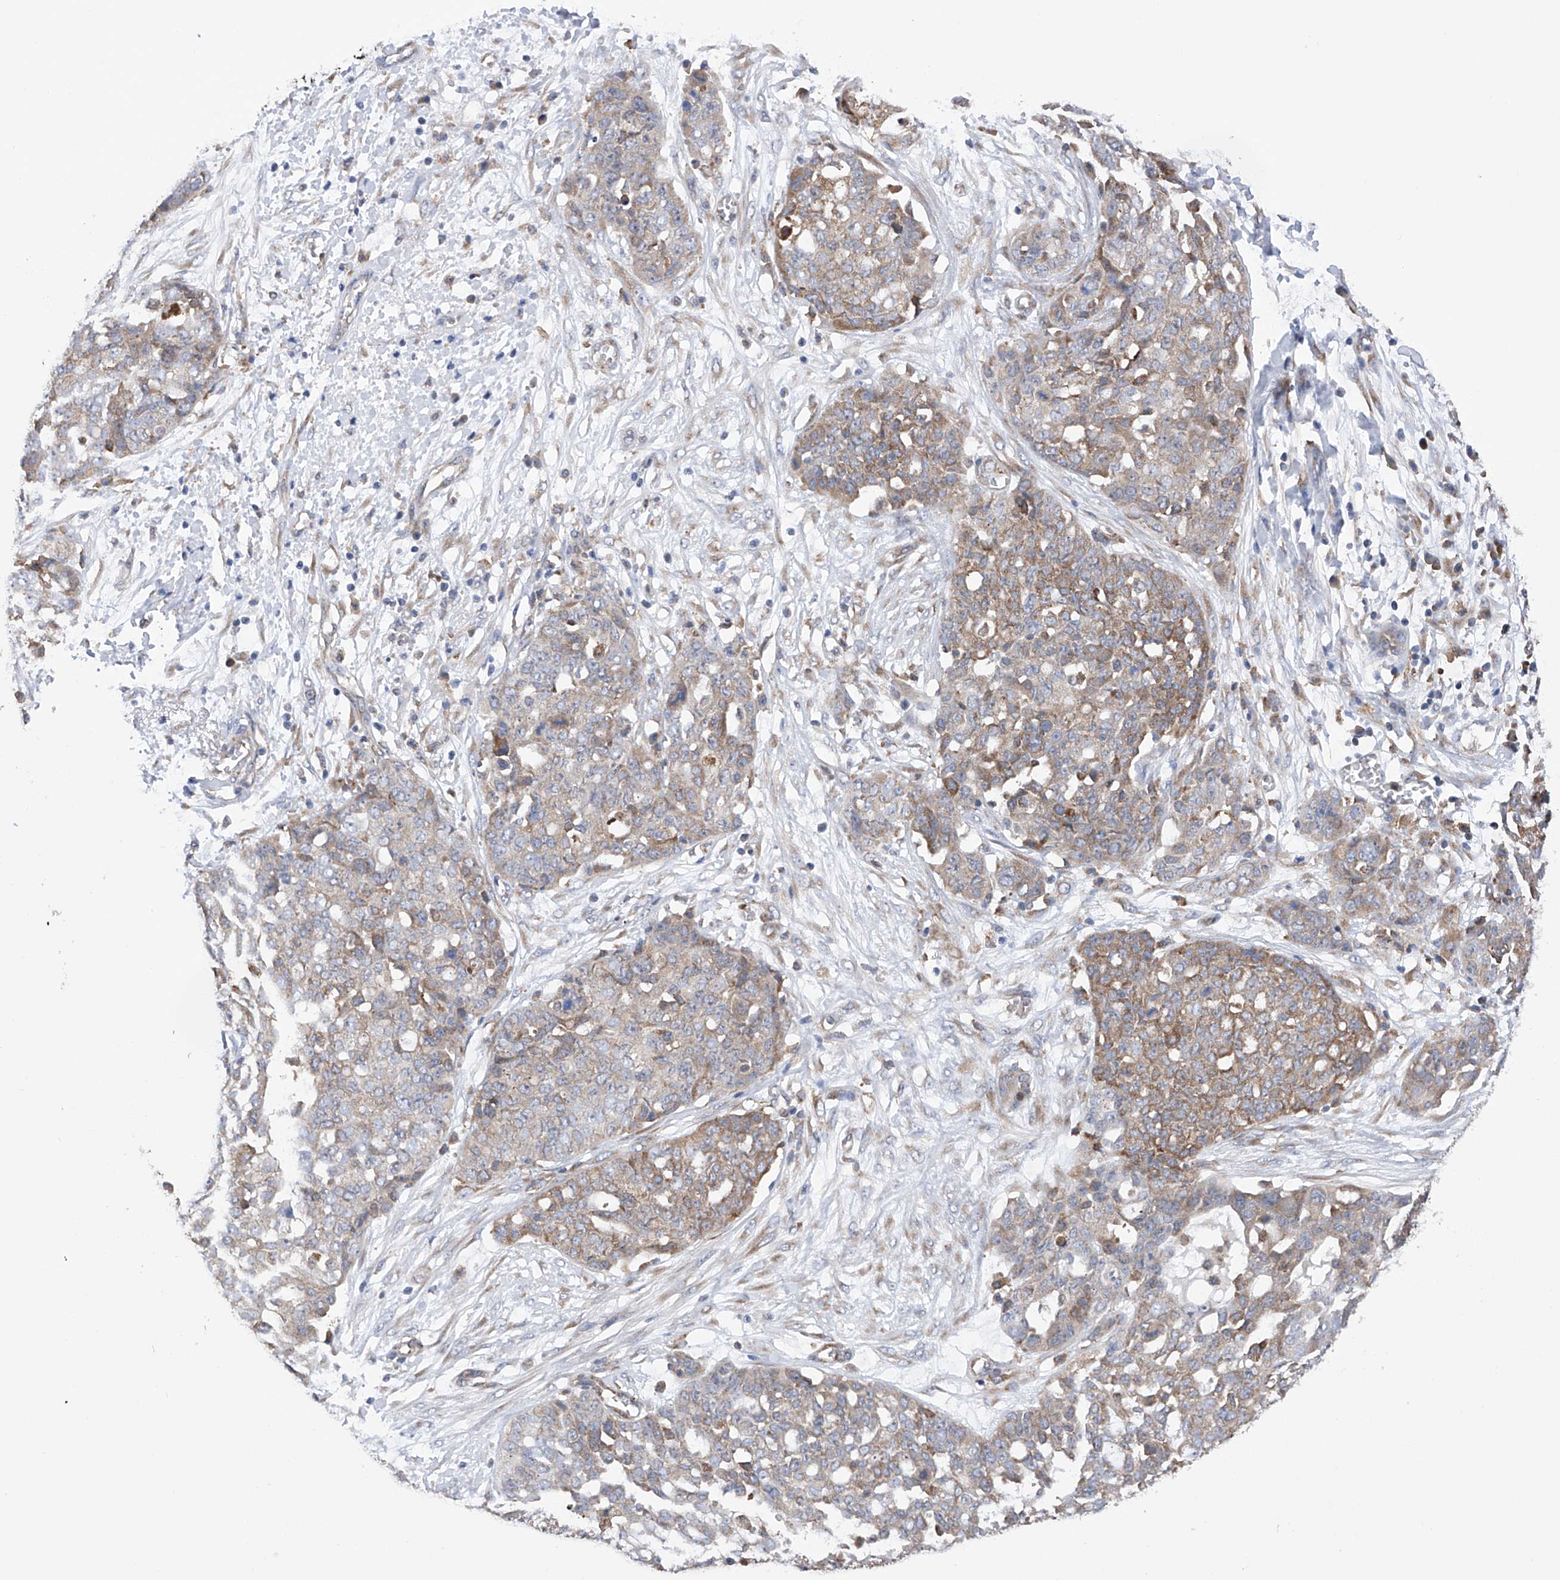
{"staining": {"intensity": "weak", "quantity": "25%-75%", "location": "cytoplasmic/membranous"}, "tissue": "ovarian cancer", "cell_type": "Tumor cells", "image_type": "cancer", "snomed": [{"axis": "morphology", "description": "Cystadenocarcinoma, serous, NOS"}, {"axis": "topography", "description": "Soft tissue"}, {"axis": "topography", "description": "Ovary"}], "caption": "IHC micrograph of human ovarian cancer stained for a protein (brown), which demonstrates low levels of weak cytoplasmic/membranous staining in about 25%-75% of tumor cells.", "gene": "DNAH8", "patient": {"sex": "female", "age": 57}}